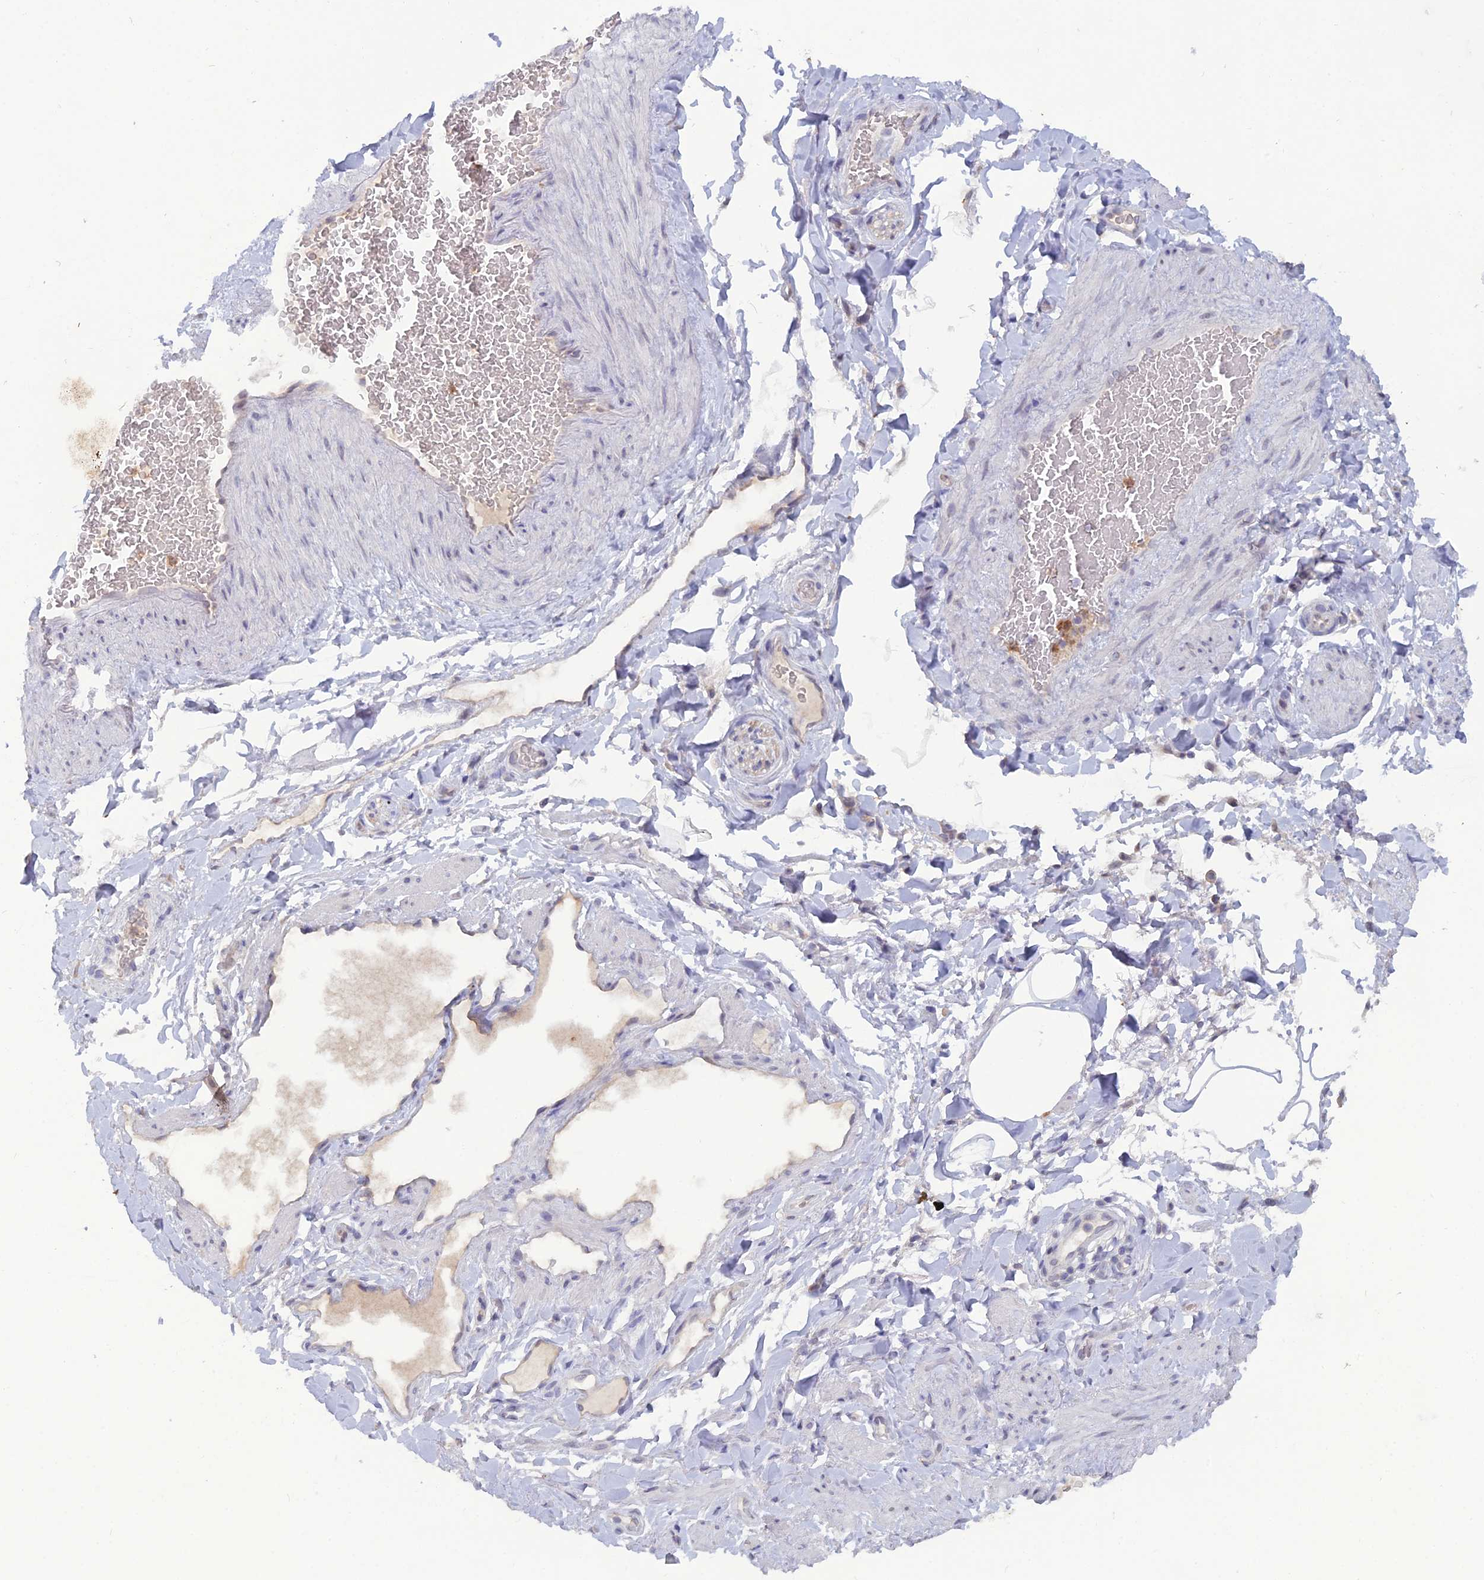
{"staining": {"intensity": "negative", "quantity": "none", "location": "none"}, "tissue": "adipose tissue", "cell_type": "Adipocytes", "image_type": "normal", "snomed": [{"axis": "morphology", "description": "Normal tissue, NOS"}, {"axis": "topography", "description": "Soft tissue"}, {"axis": "topography", "description": "Vascular tissue"}], "caption": "High power microscopy micrograph of an IHC photomicrograph of unremarkable adipose tissue, revealing no significant expression in adipocytes. (DAB immunohistochemistry (IHC) with hematoxylin counter stain).", "gene": "WDR46", "patient": {"sex": "male", "age": 54}}